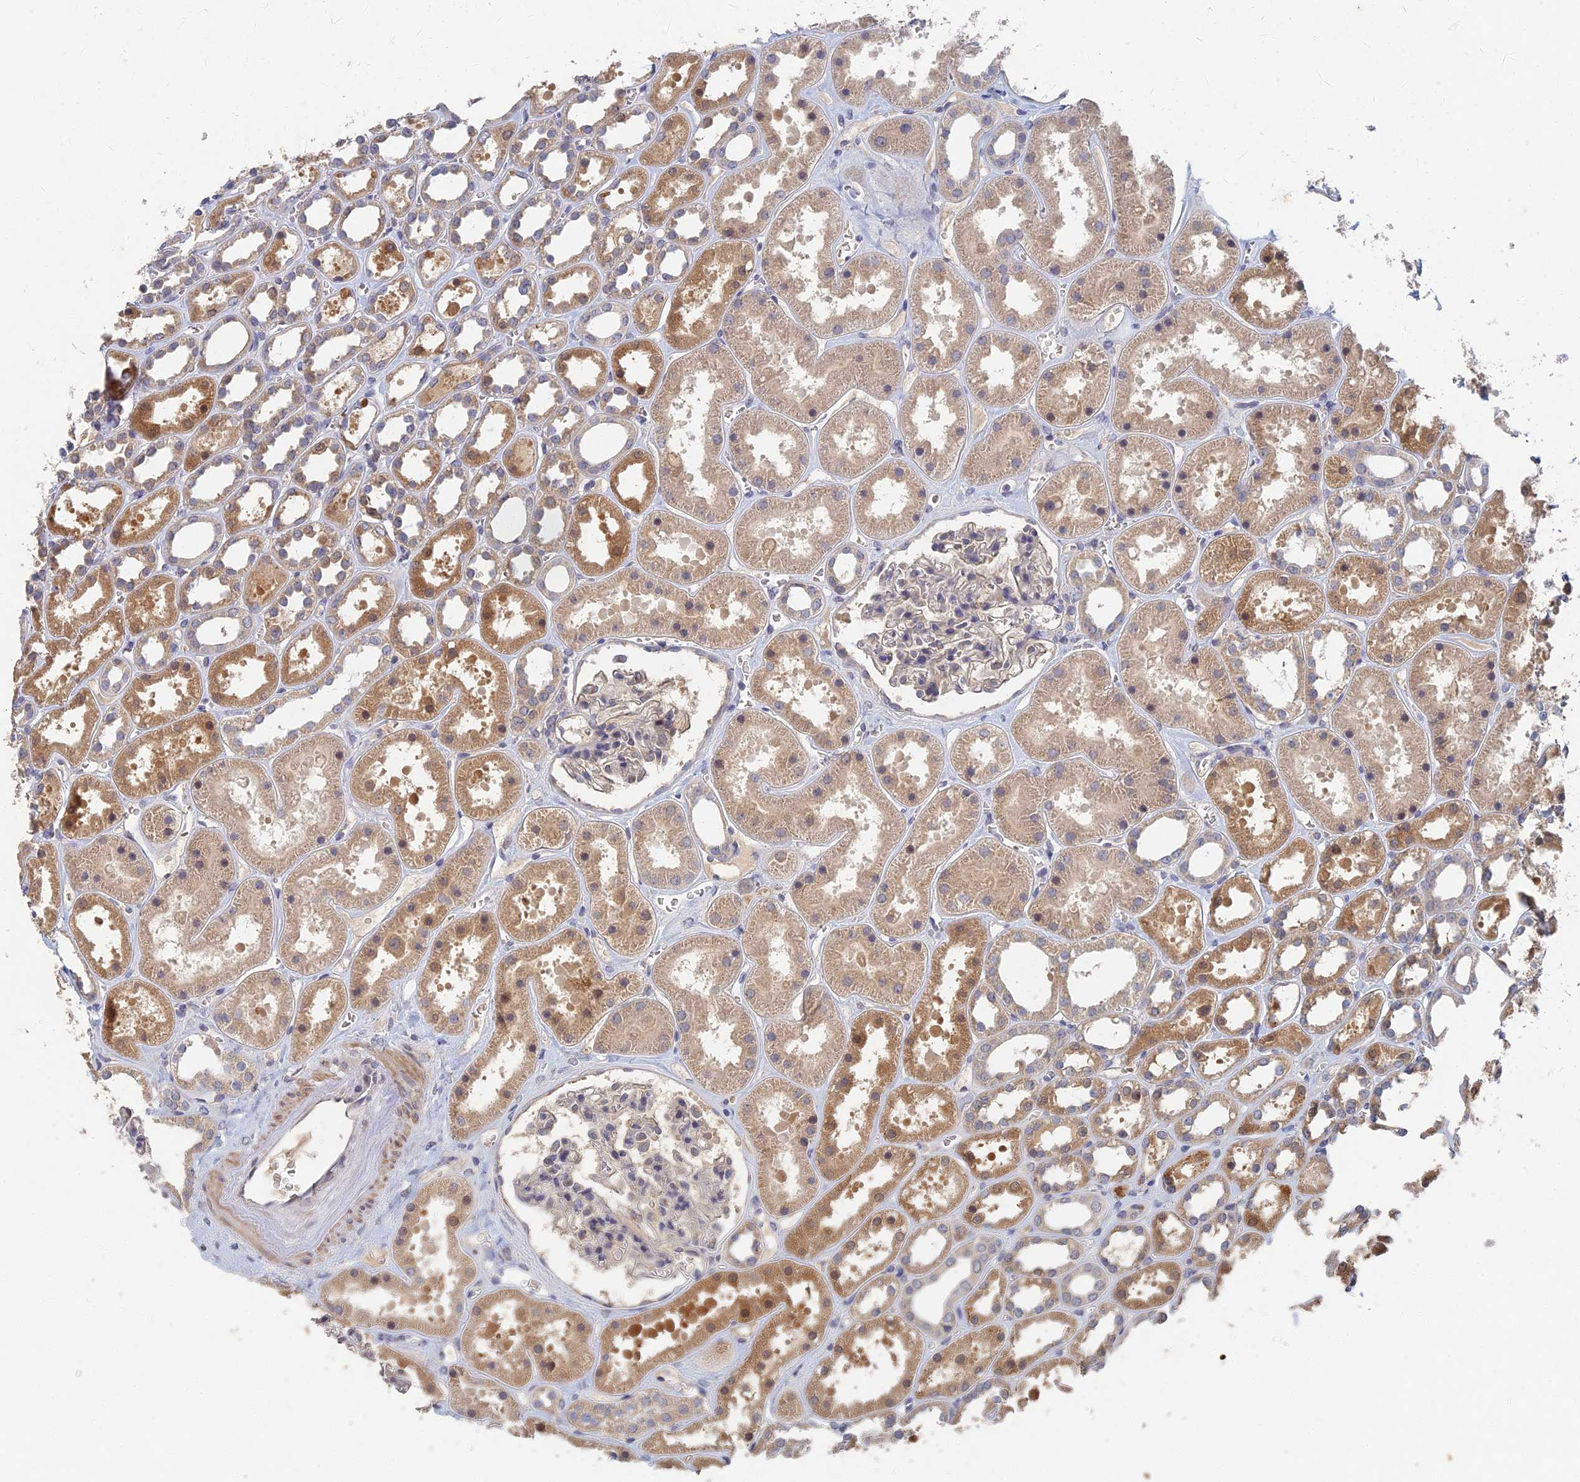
{"staining": {"intensity": "negative", "quantity": "none", "location": "none"}, "tissue": "kidney", "cell_type": "Cells in glomeruli", "image_type": "normal", "snomed": [{"axis": "morphology", "description": "Normal tissue, NOS"}, {"axis": "topography", "description": "Kidney"}], "caption": "Immunohistochemistry (IHC) image of benign kidney: human kidney stained with DAB (3,3'-diaminobenzidine) shows no significant protein staining in cells in glomeruli. (Brightfield microscopy of DAB IHC at high magnification).", "gene": "GNA15", "patient": {"sex": "female", "age": 41}}